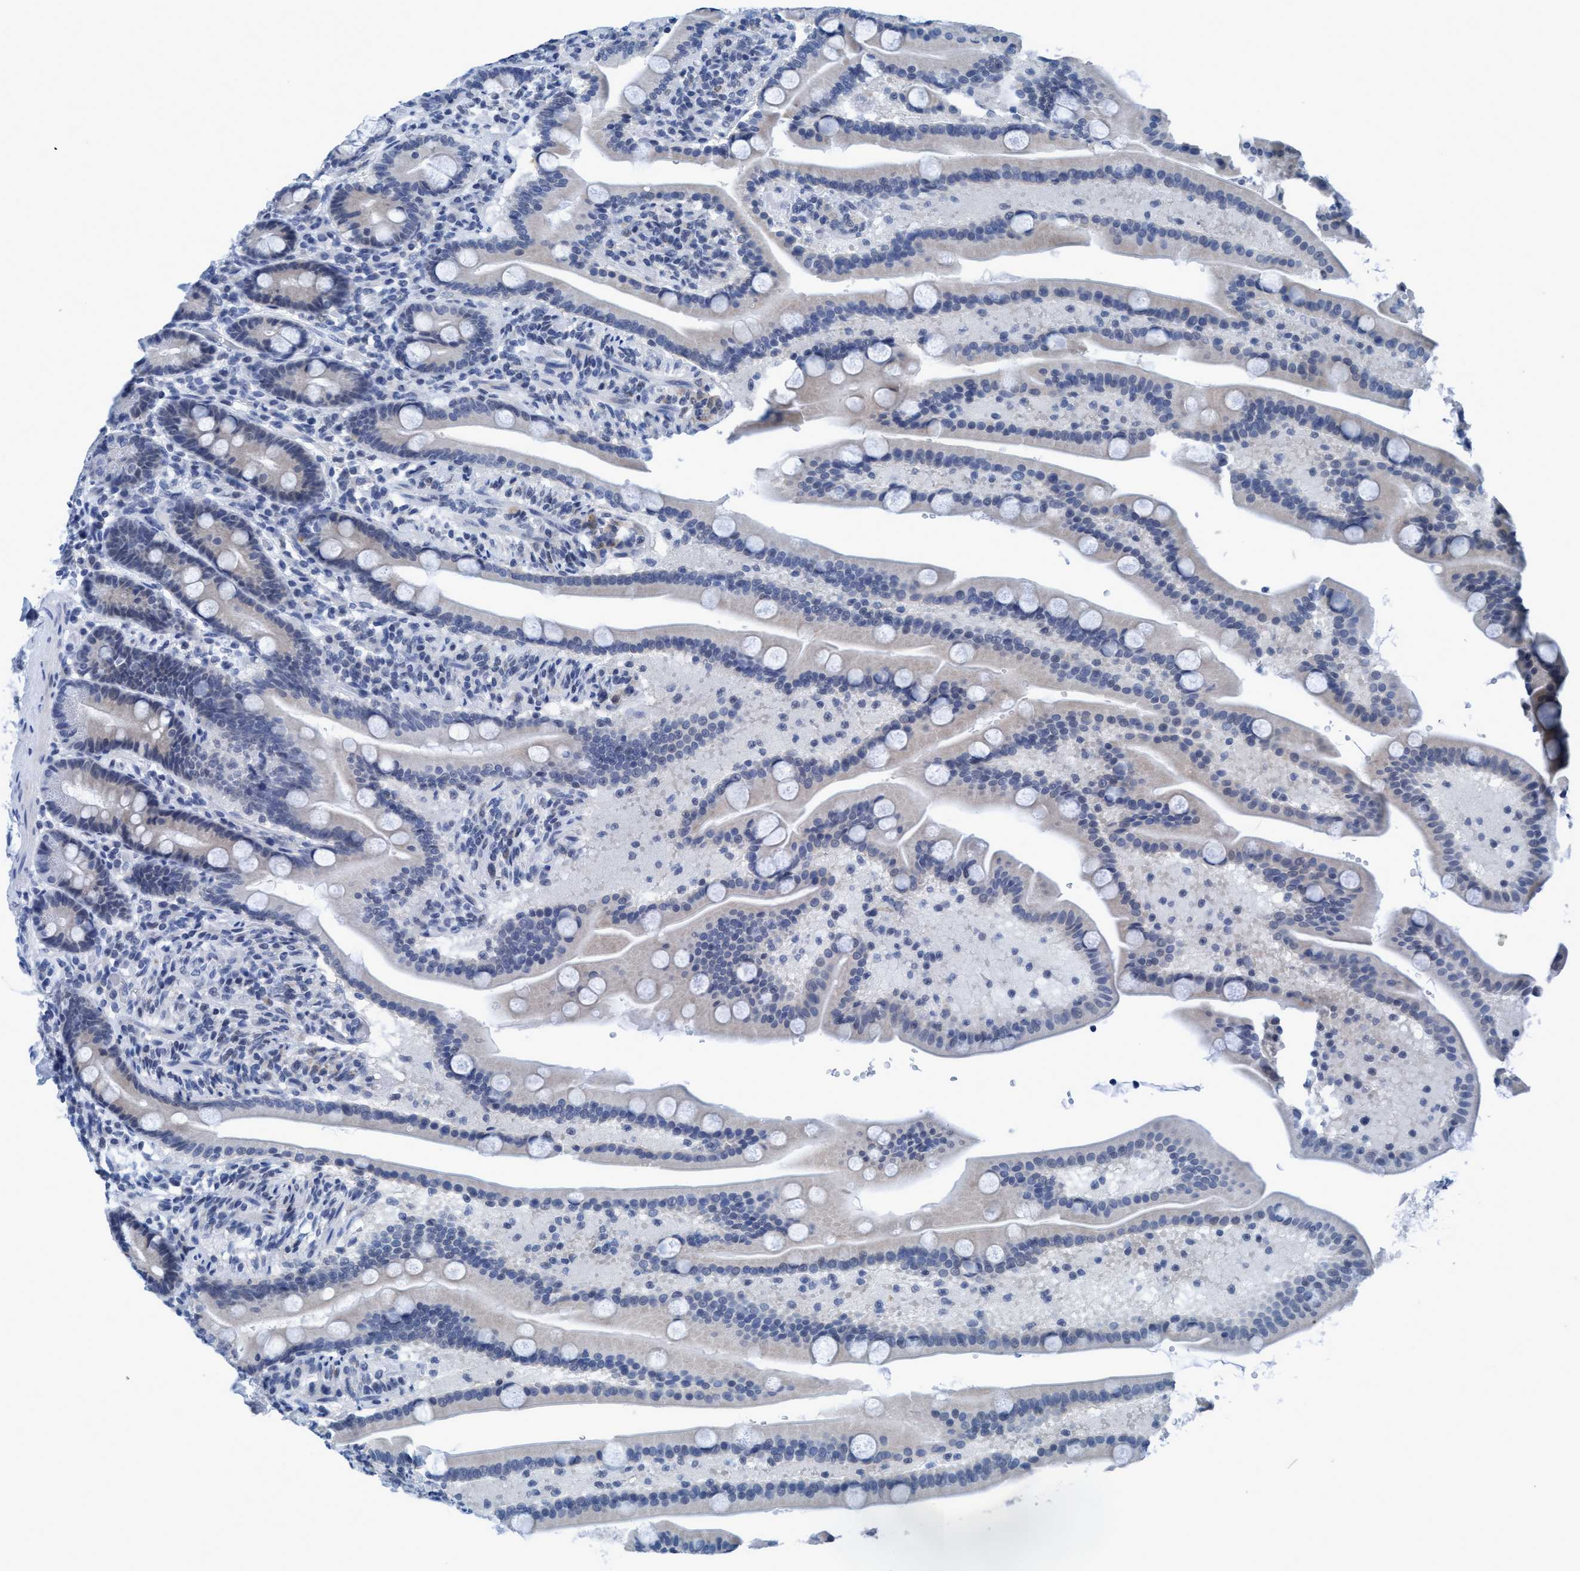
{"staining": {"intensity": "negative", "quantity": "none", "location": "none"}, "tissue": "duodenum", "cell_type": "Glandular cells", "image_type": "normal", "snomed": [{"axis": "morphology", "description": "Normal tissue, NOS"}, {"axis": "topography", "description": "Duodenum"}], "caption": "This photomicrograph is of benign duodenum stained with IHC to label a protein in brown with the nuclei are counter-stained blue. There is no positivity in glandular cells.", "gene": "DNAI1", "patient": {"sex": "male", "age": 54}}